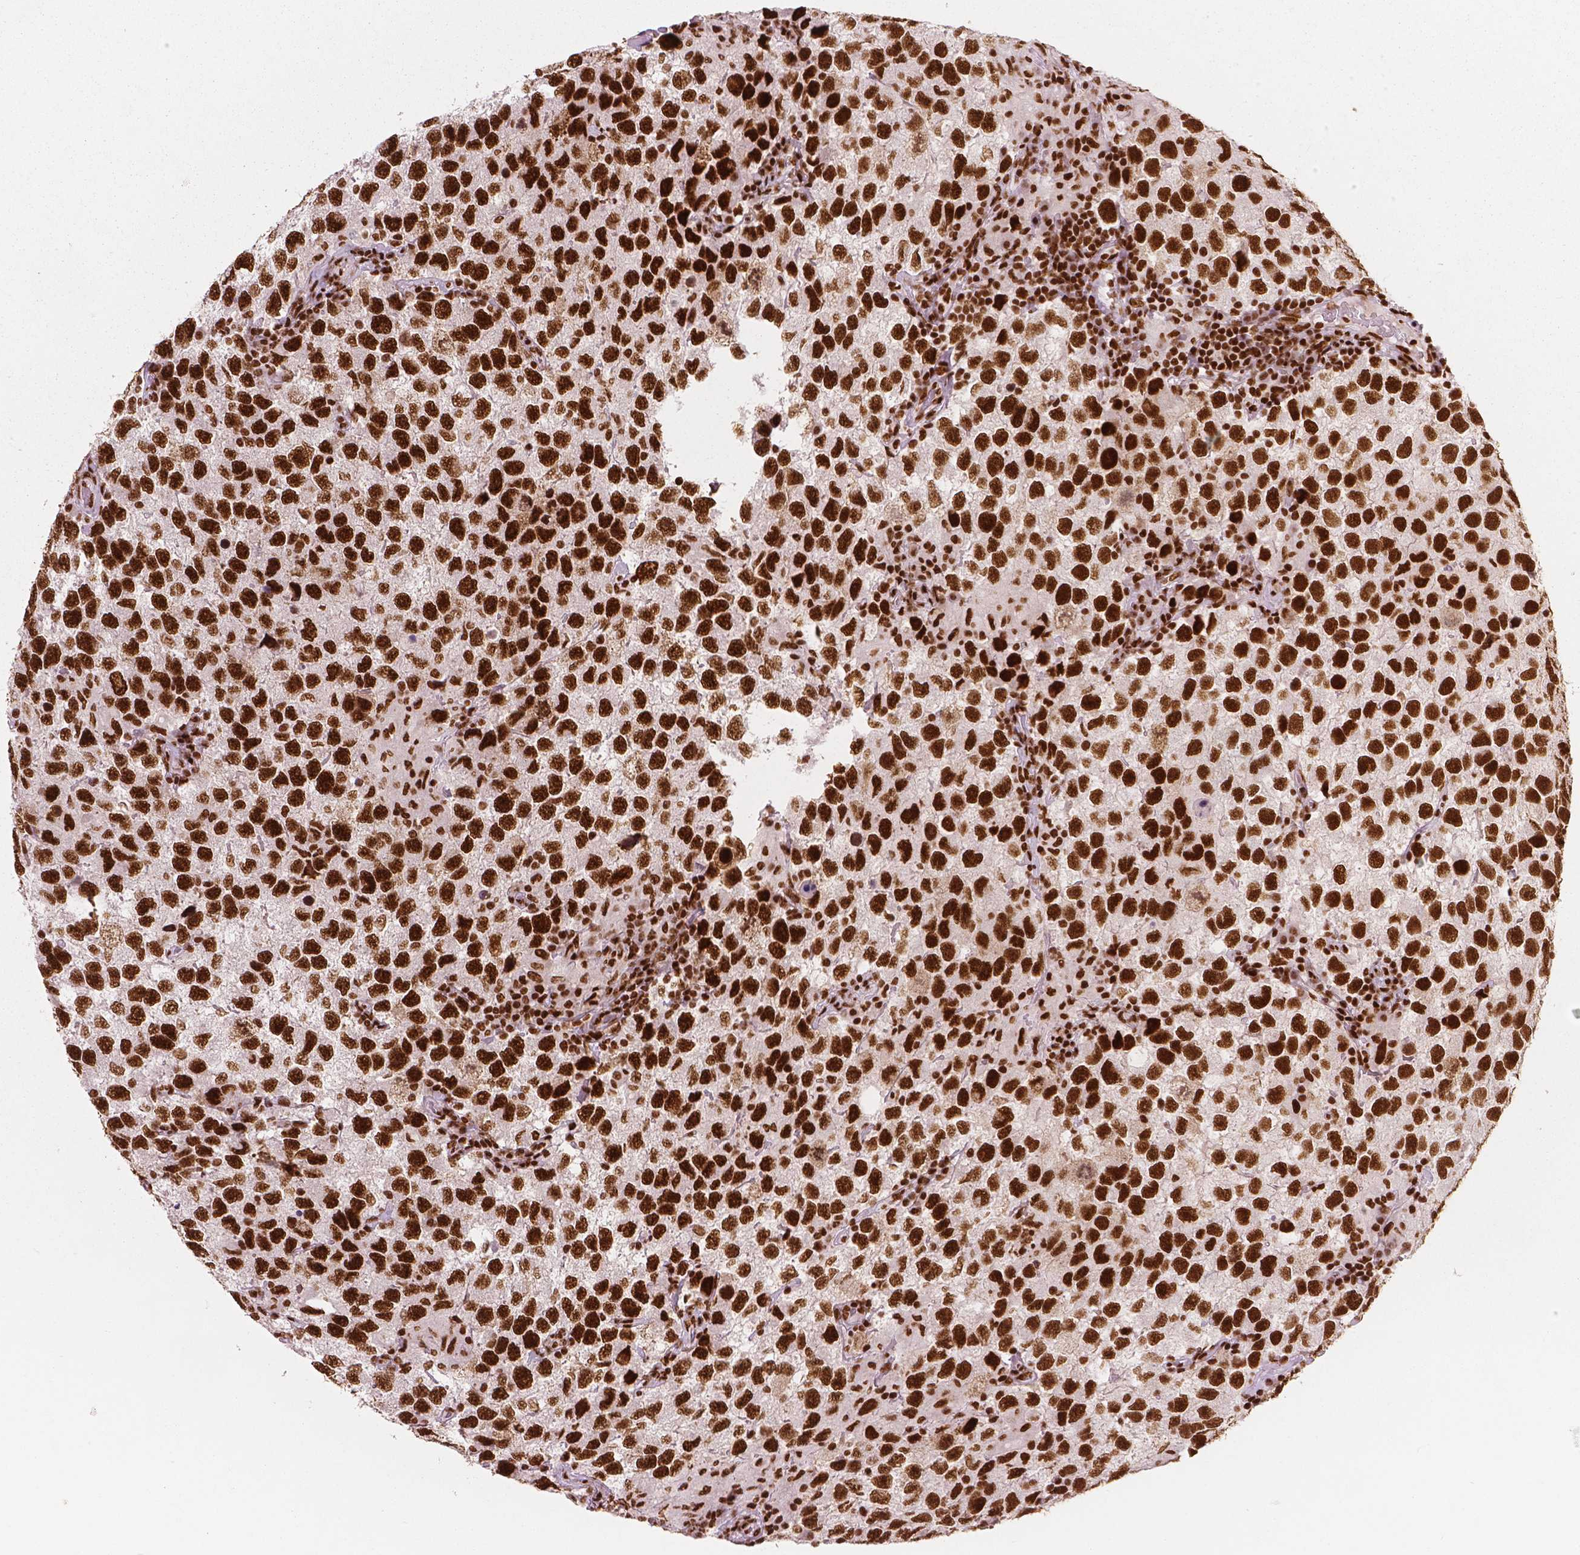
{"staining": {"intensity": "strong", "quantity": ">75%", "location": "nuclear"}, "tissue": "testis cancer", "cell_type": "Tumor cells", "image_type": "cancer", "snomed": [{"axis": "morphology", "description": "Seminoma, NOS"}, {"axis": "topography", "description": "Testis"}], "caption": "Seminoma (testis) stained with a protein marker displays strong staining in tumor cells.", "gene": "BRD4", "patient": {"sex": "male", "age": 26}}